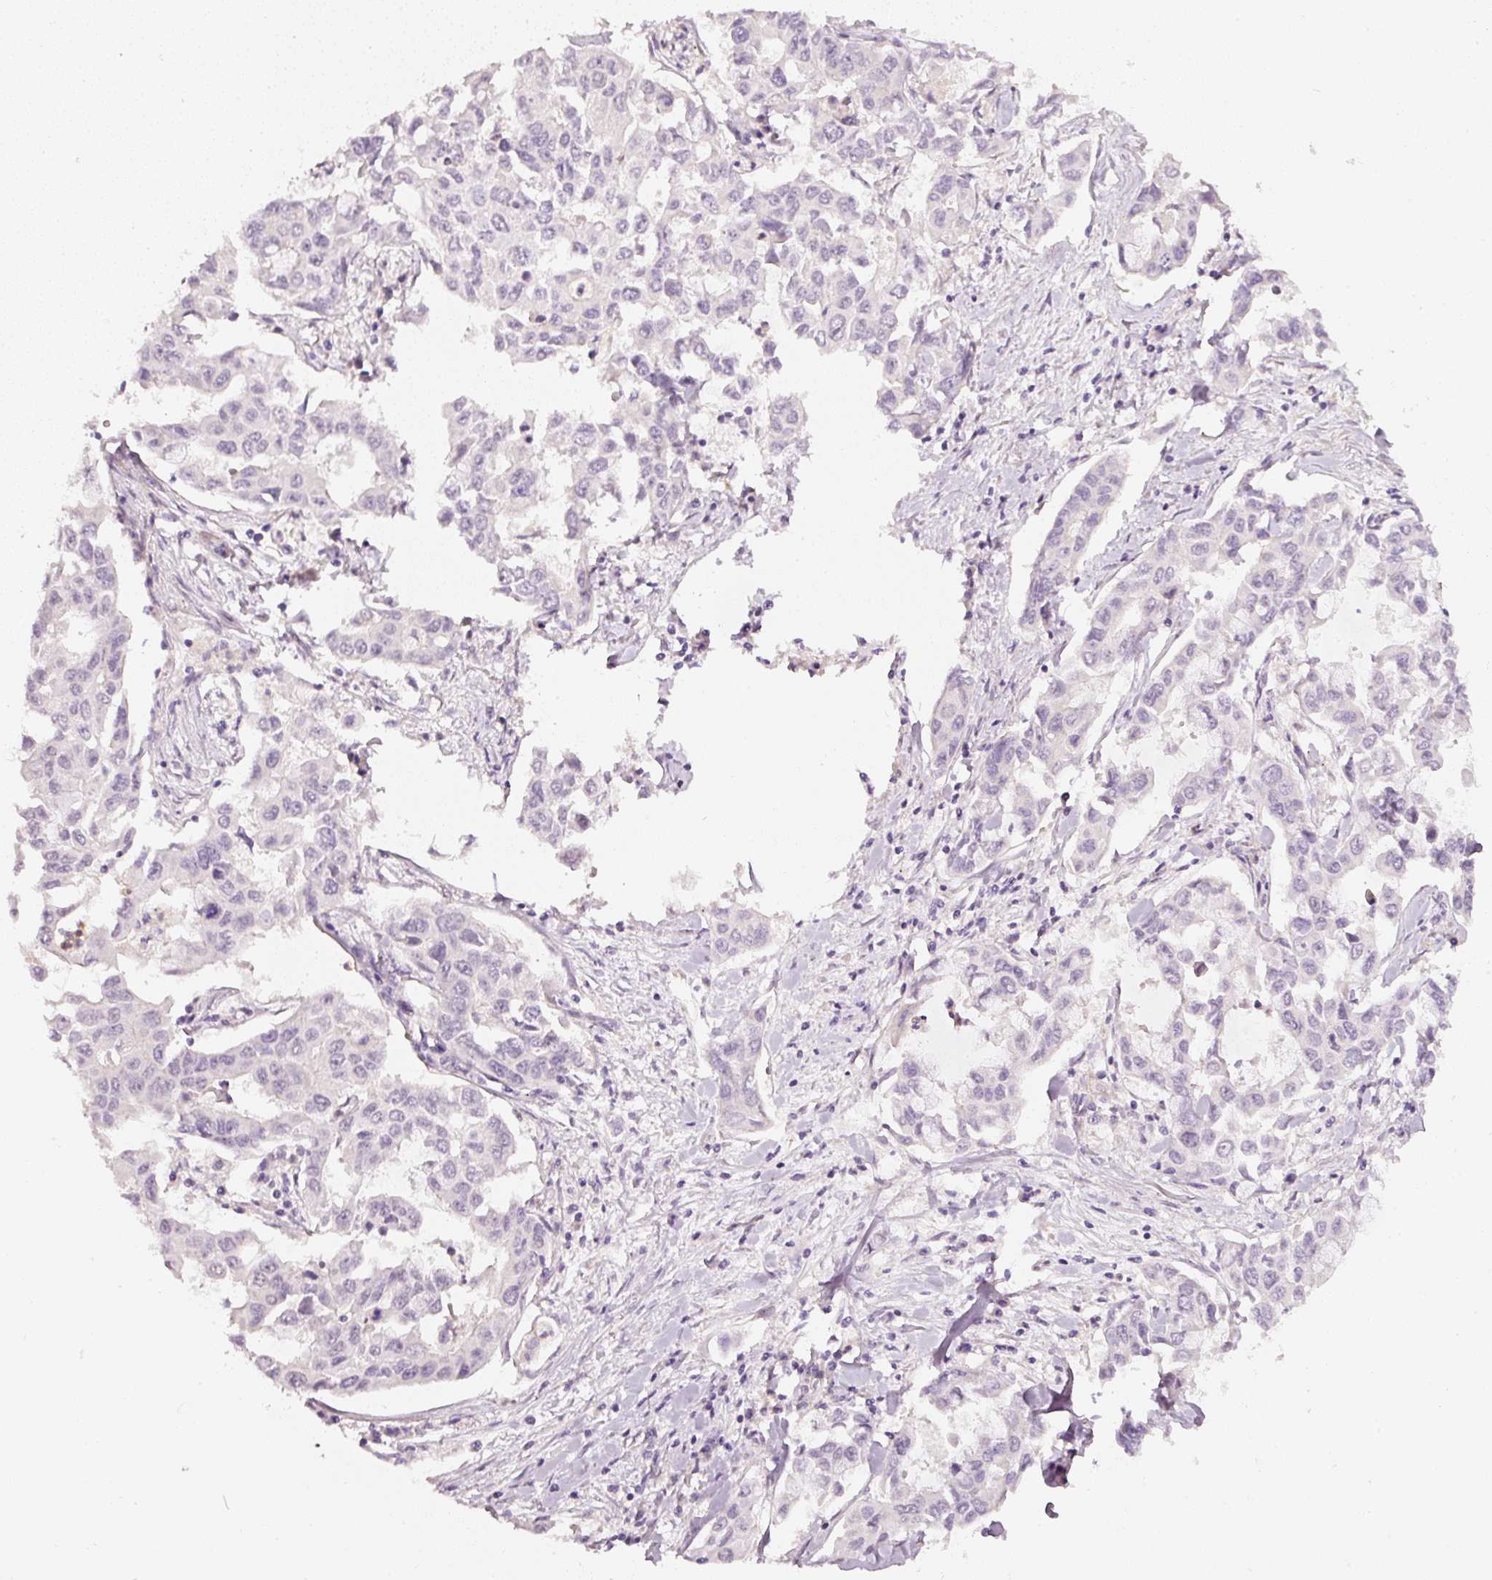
{"staining": {"intensity": "negative", "quantity": "none", "location": "none"}, "tissue": "lung cancer", "cell_type": "Tumor cells", "image_type": "cancer", "snomed": [{"axis": "morphology", "description": "Adenocarcinoma, NOS"}, {"axis": "topography", "description": "Lung"}], "caption": "Adenocarcinoma (lung) was stained to show a protein in brown. There is no significant positivity in tumor cells.", "gene": "TOGARAM1", "patient": {"sex": "male", "age": 64}}